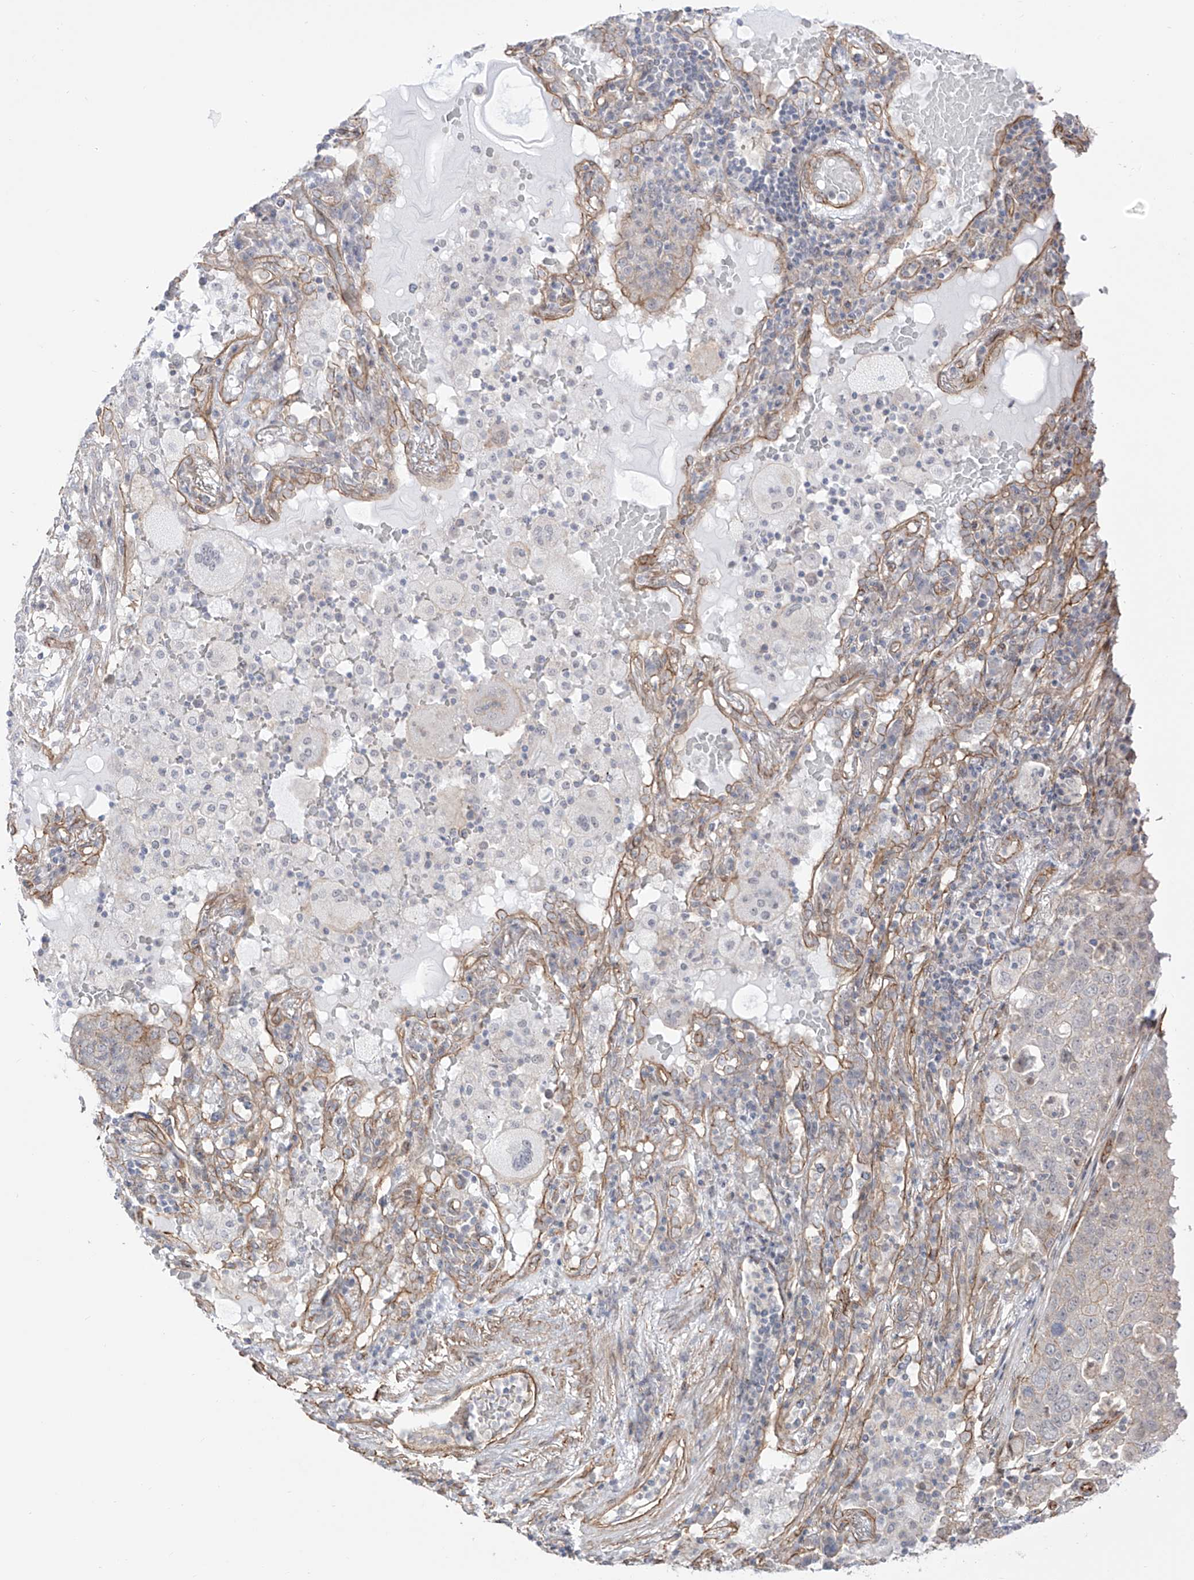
{"staining": {"intensity": "weak", "quantity": "<25%", "location": "cytoplasmic/membranous"}, "tissue": "lung cancer", "cell_type": "Tumor cells", "image_type": "cancer", "snomed": [{"axis": "morphology", "description": "Squamous cell carcinoma, NOS"}, {"axis": "topography", "description": "Lung"}], "caption": "A histopathology image of lung squamous cell carcinoma stained for a protein displays no brown staining in tumor cells.", "gene": "ZNF180", "patient": {"sex": "male", "age": 65}}